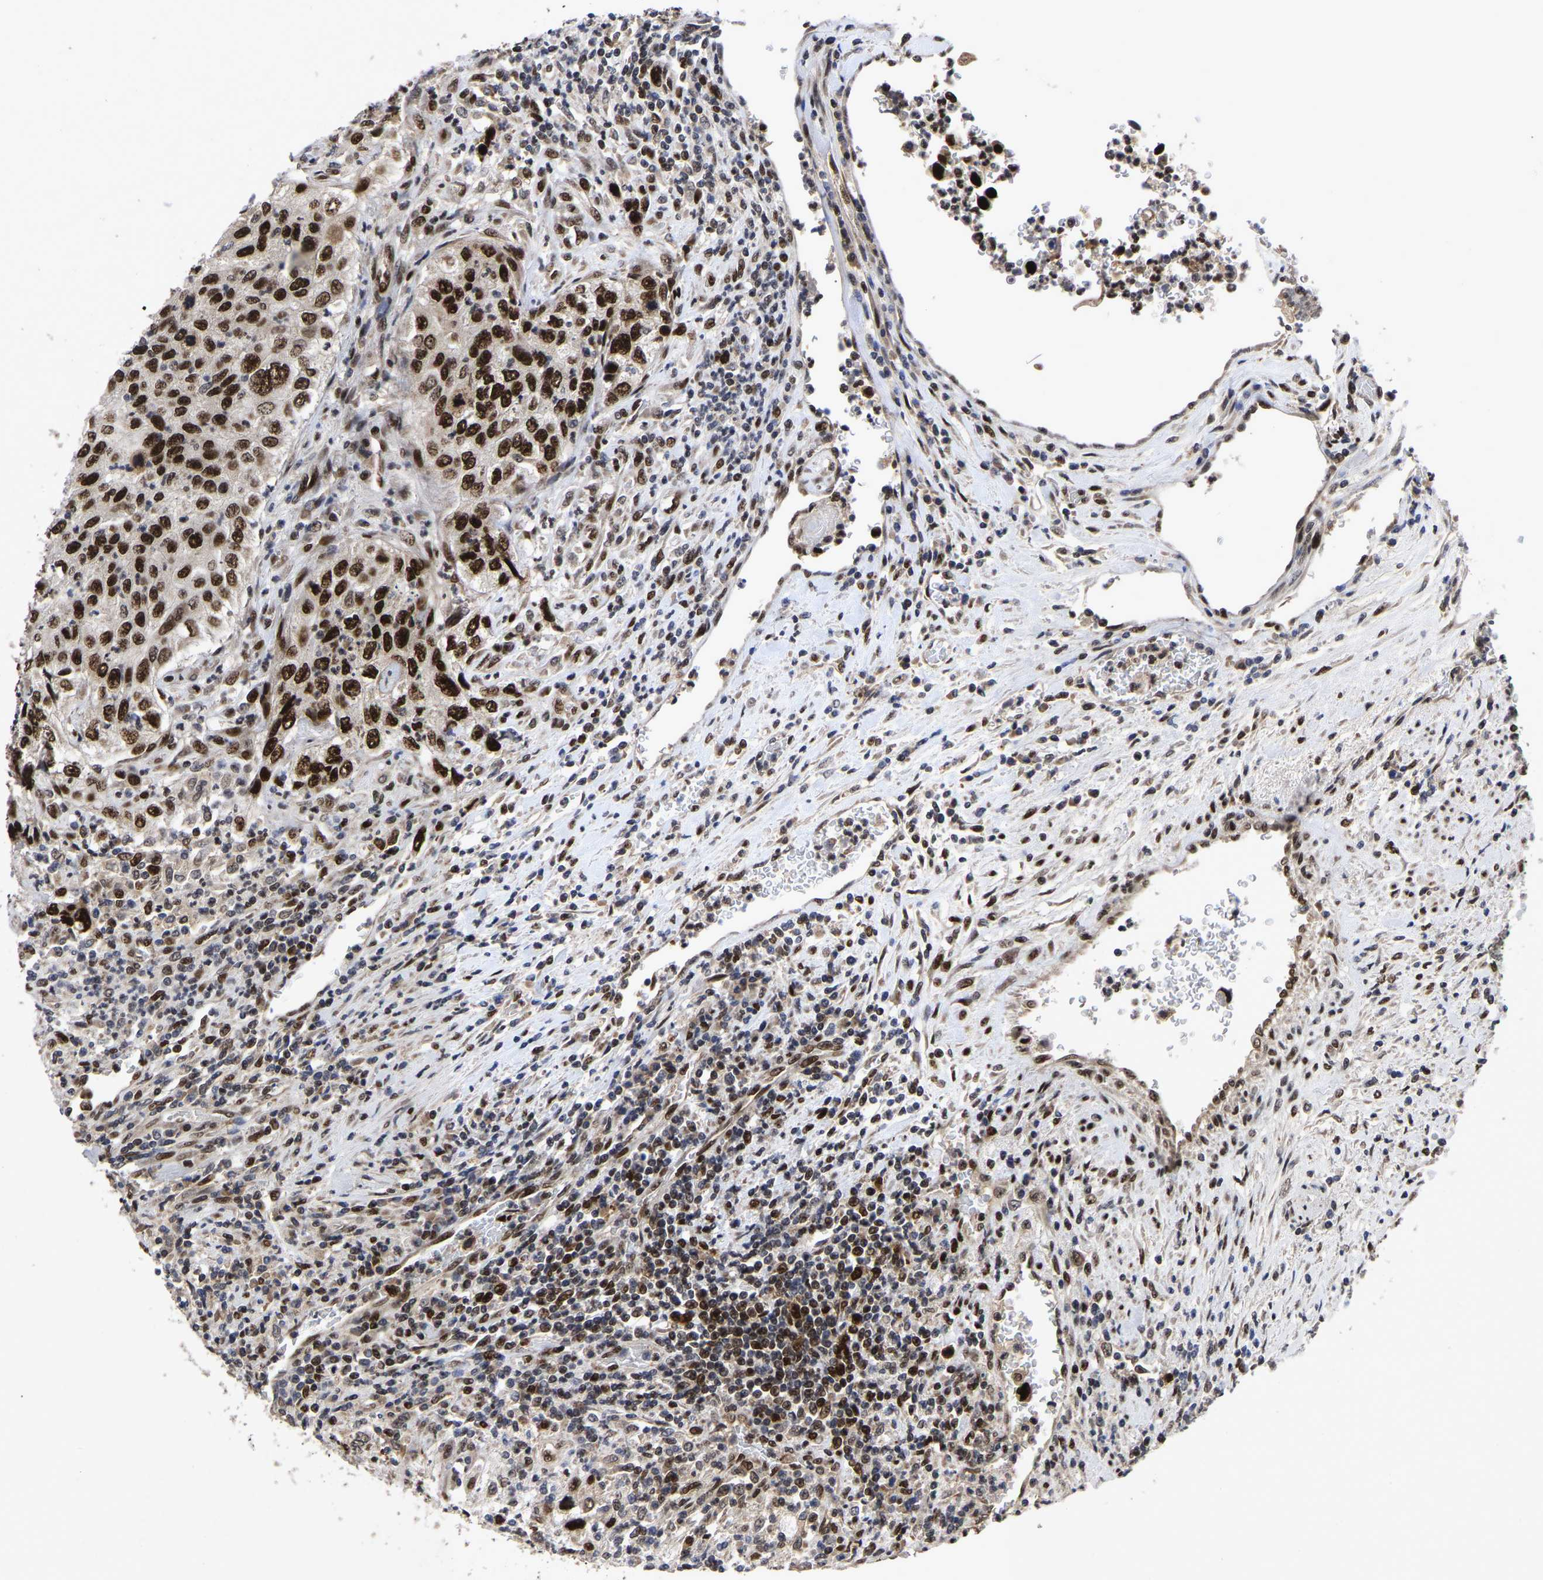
{"staining": {"intensity": "strong", "quantity": ">75%", "location": "nuclear"}, "tissue": "urothelial cancer", "cell_type": "Tumor cells", "image_type": "cancer", "snomed": [{"axis": "morphology", "description": "Urothelial carcinoma, High grade"}, {"axis": "topography", "description": "Urinary bladder"}], "caption": "Immunohistochemistry (DAB) staining of human urothelial carcinoma (high-grade) shows strong nuclear protein staining in approximately >75% of tumor cells.", "gene": "JUNB", "patient": {"sex": "female", "age": 60}}